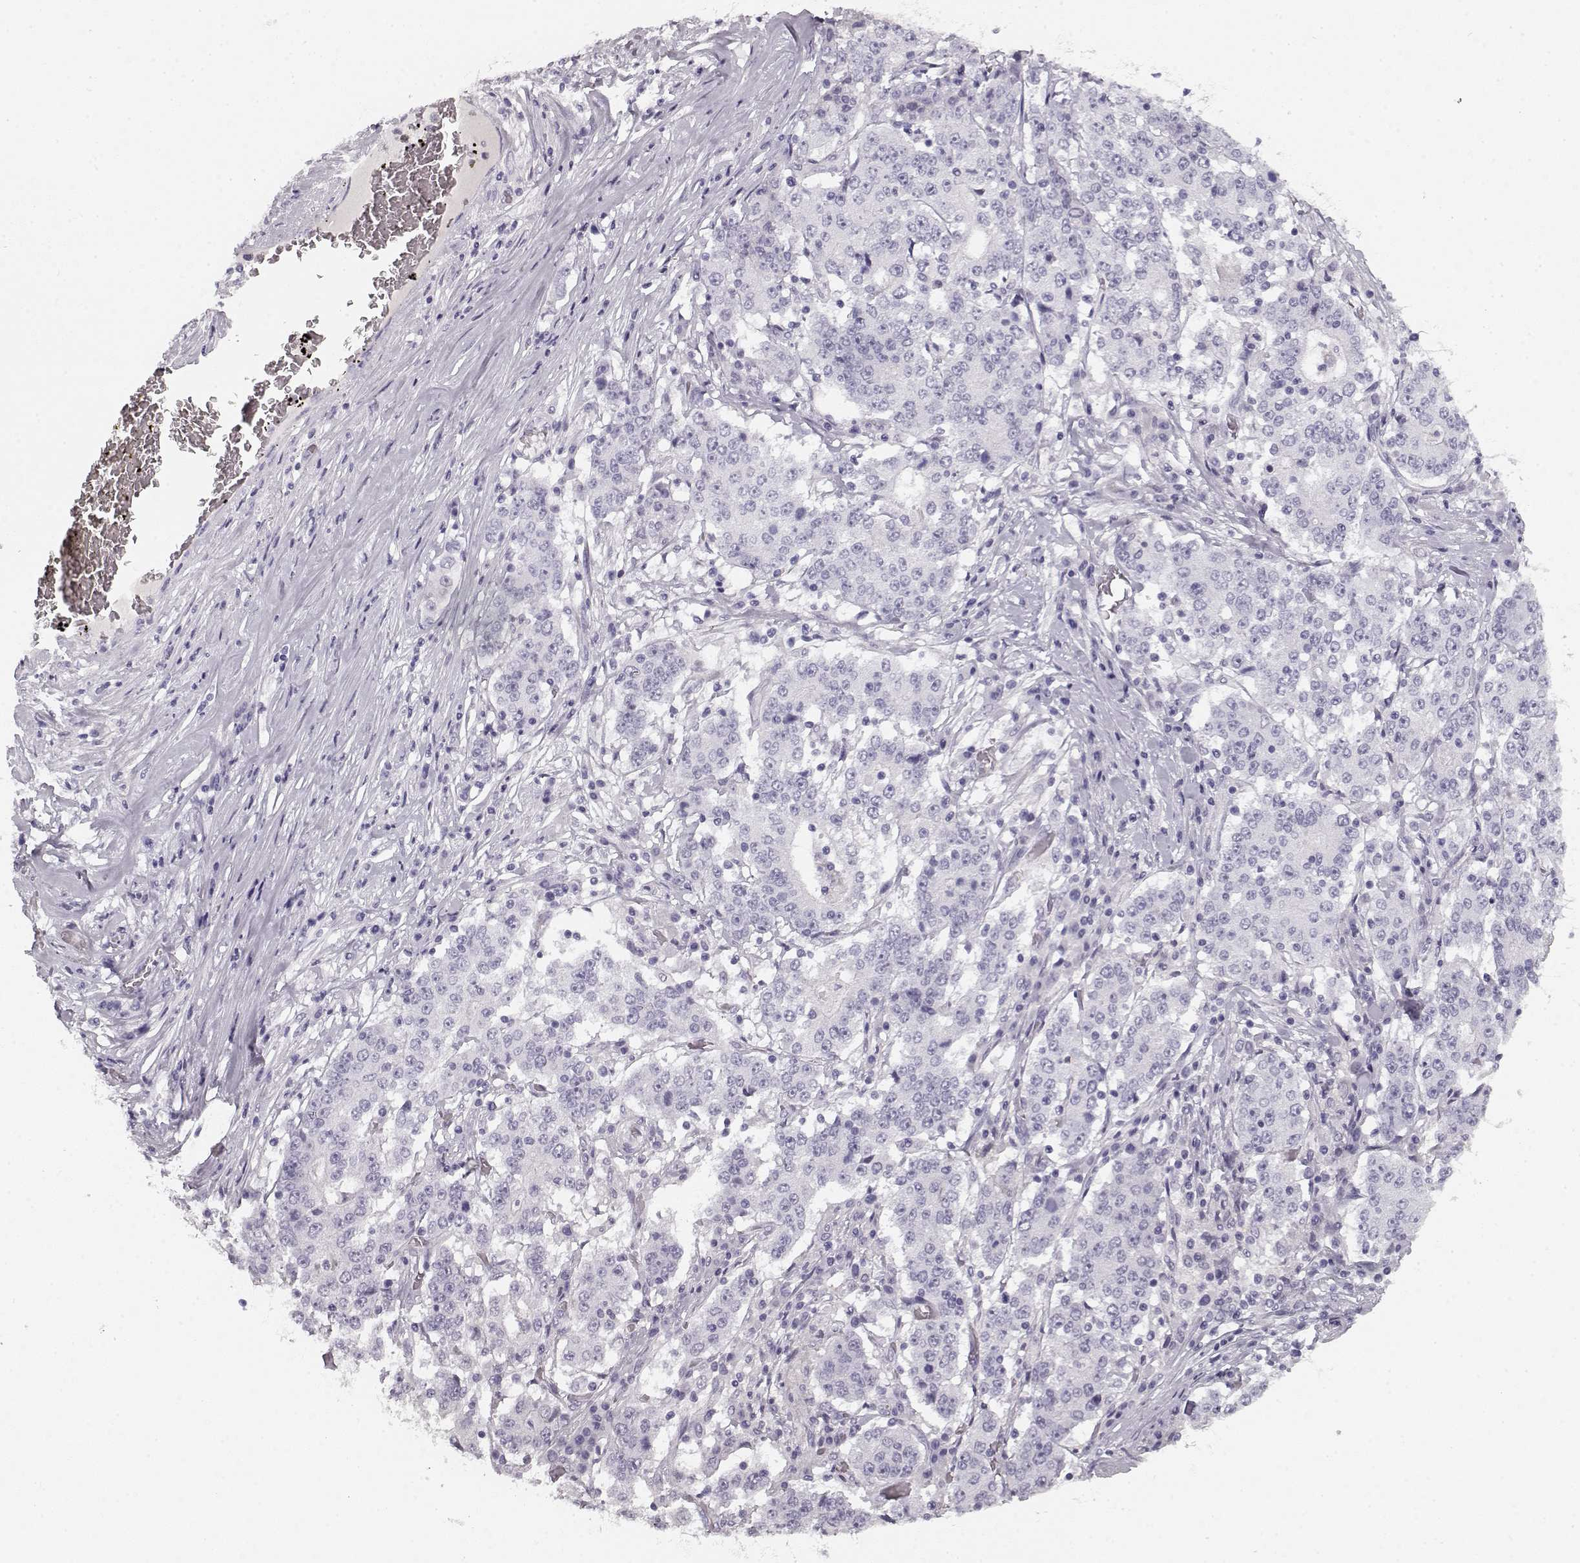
{"staining": {"intensity": "negative", "quantity": "none", "location": "none"}, "tissue": "stomach cancer", "cell_type": "Tumor cells", "image_type": "cancer", "snomed": [{"axis": "morphology", "description": "Adenocarcinoma, NOS"}, {"axis": "topography", "description": "Stomach"}], "caption": "The immunohistochemistry image has no significant staining in tumor cells of stomach adenocarcinoma tissue.", "gene": "KIAA0319", "patient": {"sex": "male", "age": 59}}